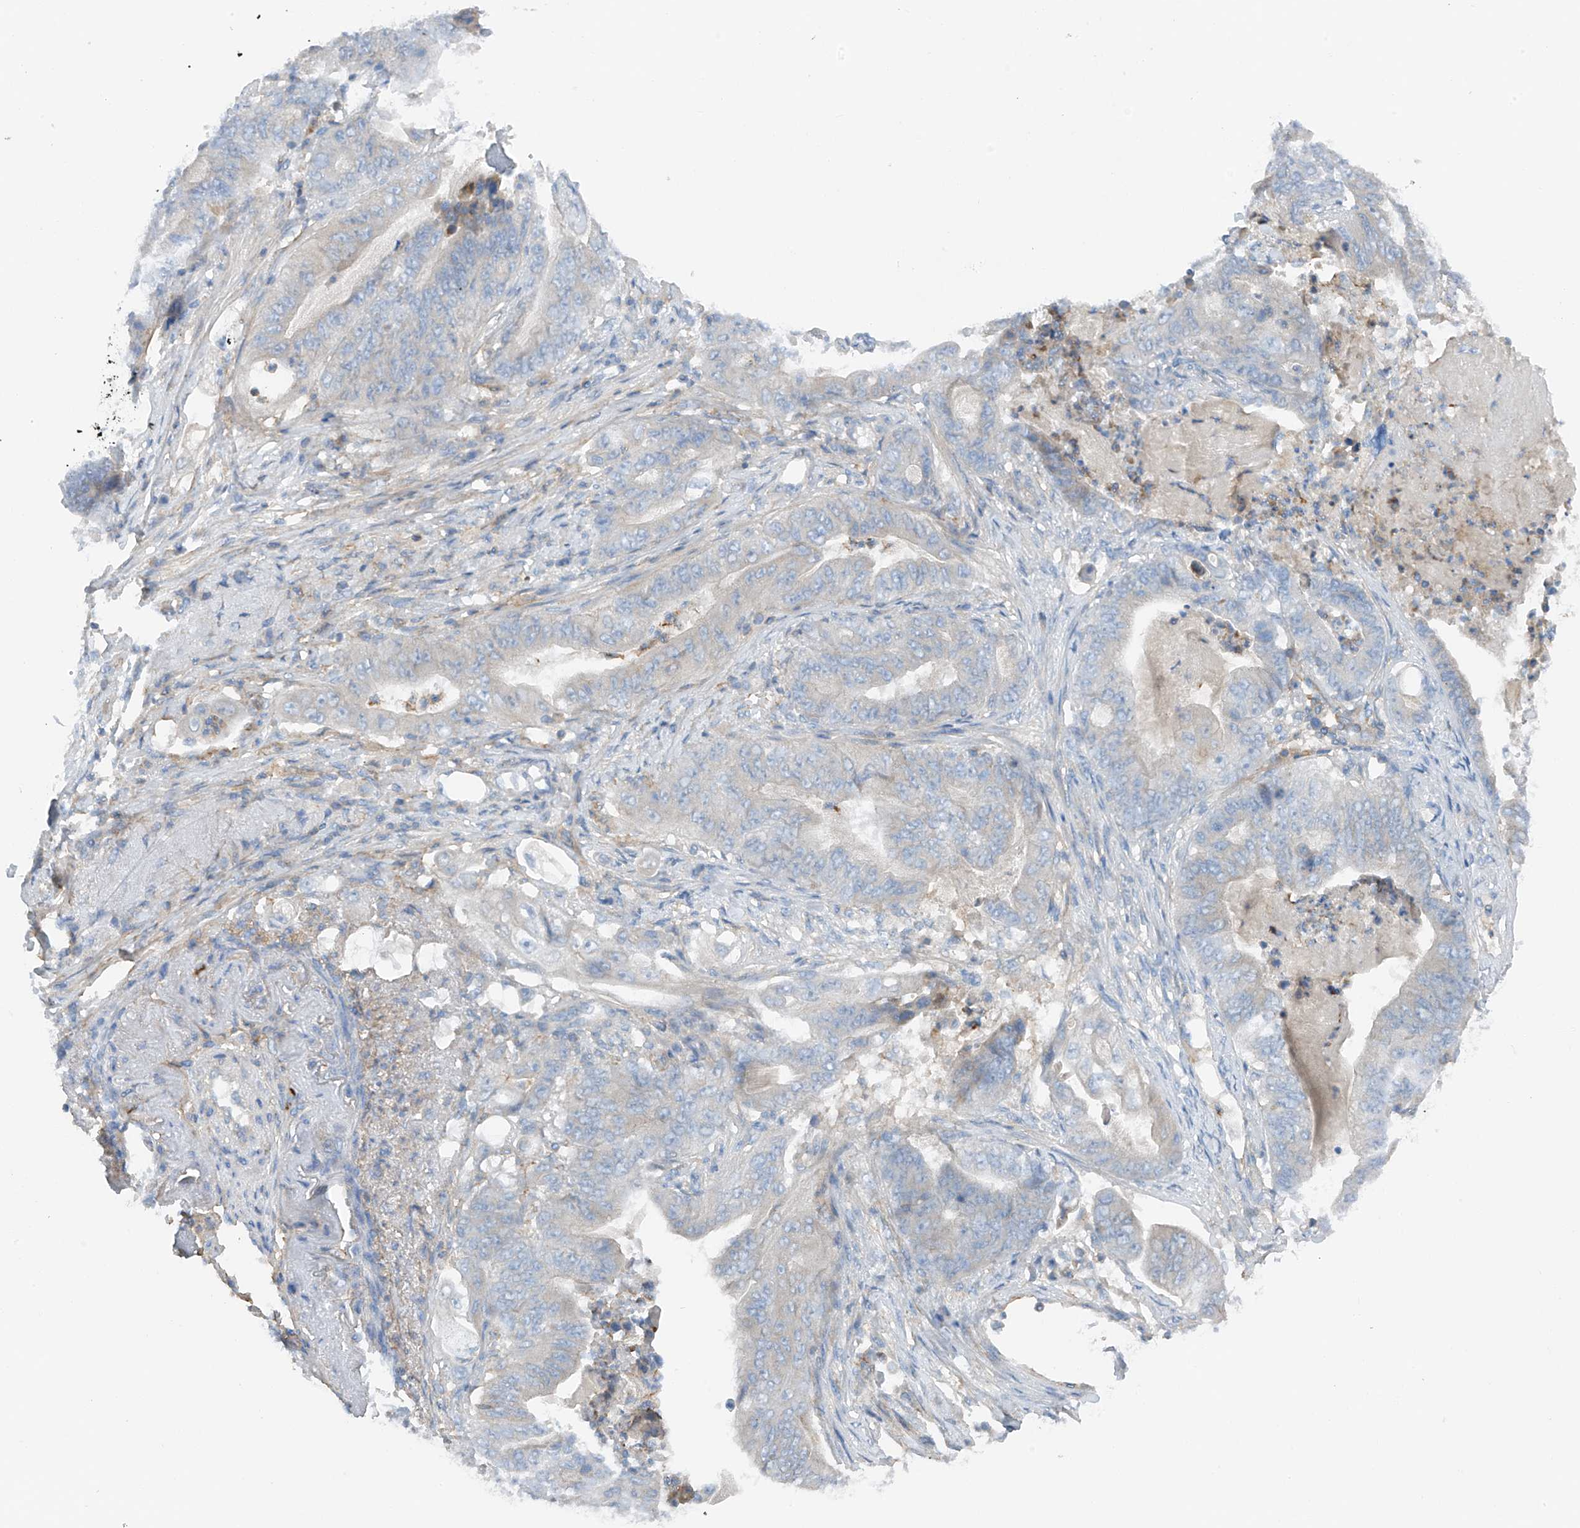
{"staining": {"intensity": "negative", "quantity": "none", "location": "none"}, "tissue": "stomach cancer", "cell_type": "Tumor cells", "image_type": "cancer", "snomed": [{"axis": "morphology", "description": "Adenocarcinoma, NOS"}, {"axis": "topography", "description": "Stomach"}], "caption": "Immunohistochemistry (IHC) photomicrograph of neoplastic tissue: human stomach cancer stained with DAB (3,3'-diaminobenzidine) reveals no significant protein expression in tumor cells.", "gene": "NALCN", "patient": {"sex": "female", "age": 73}}